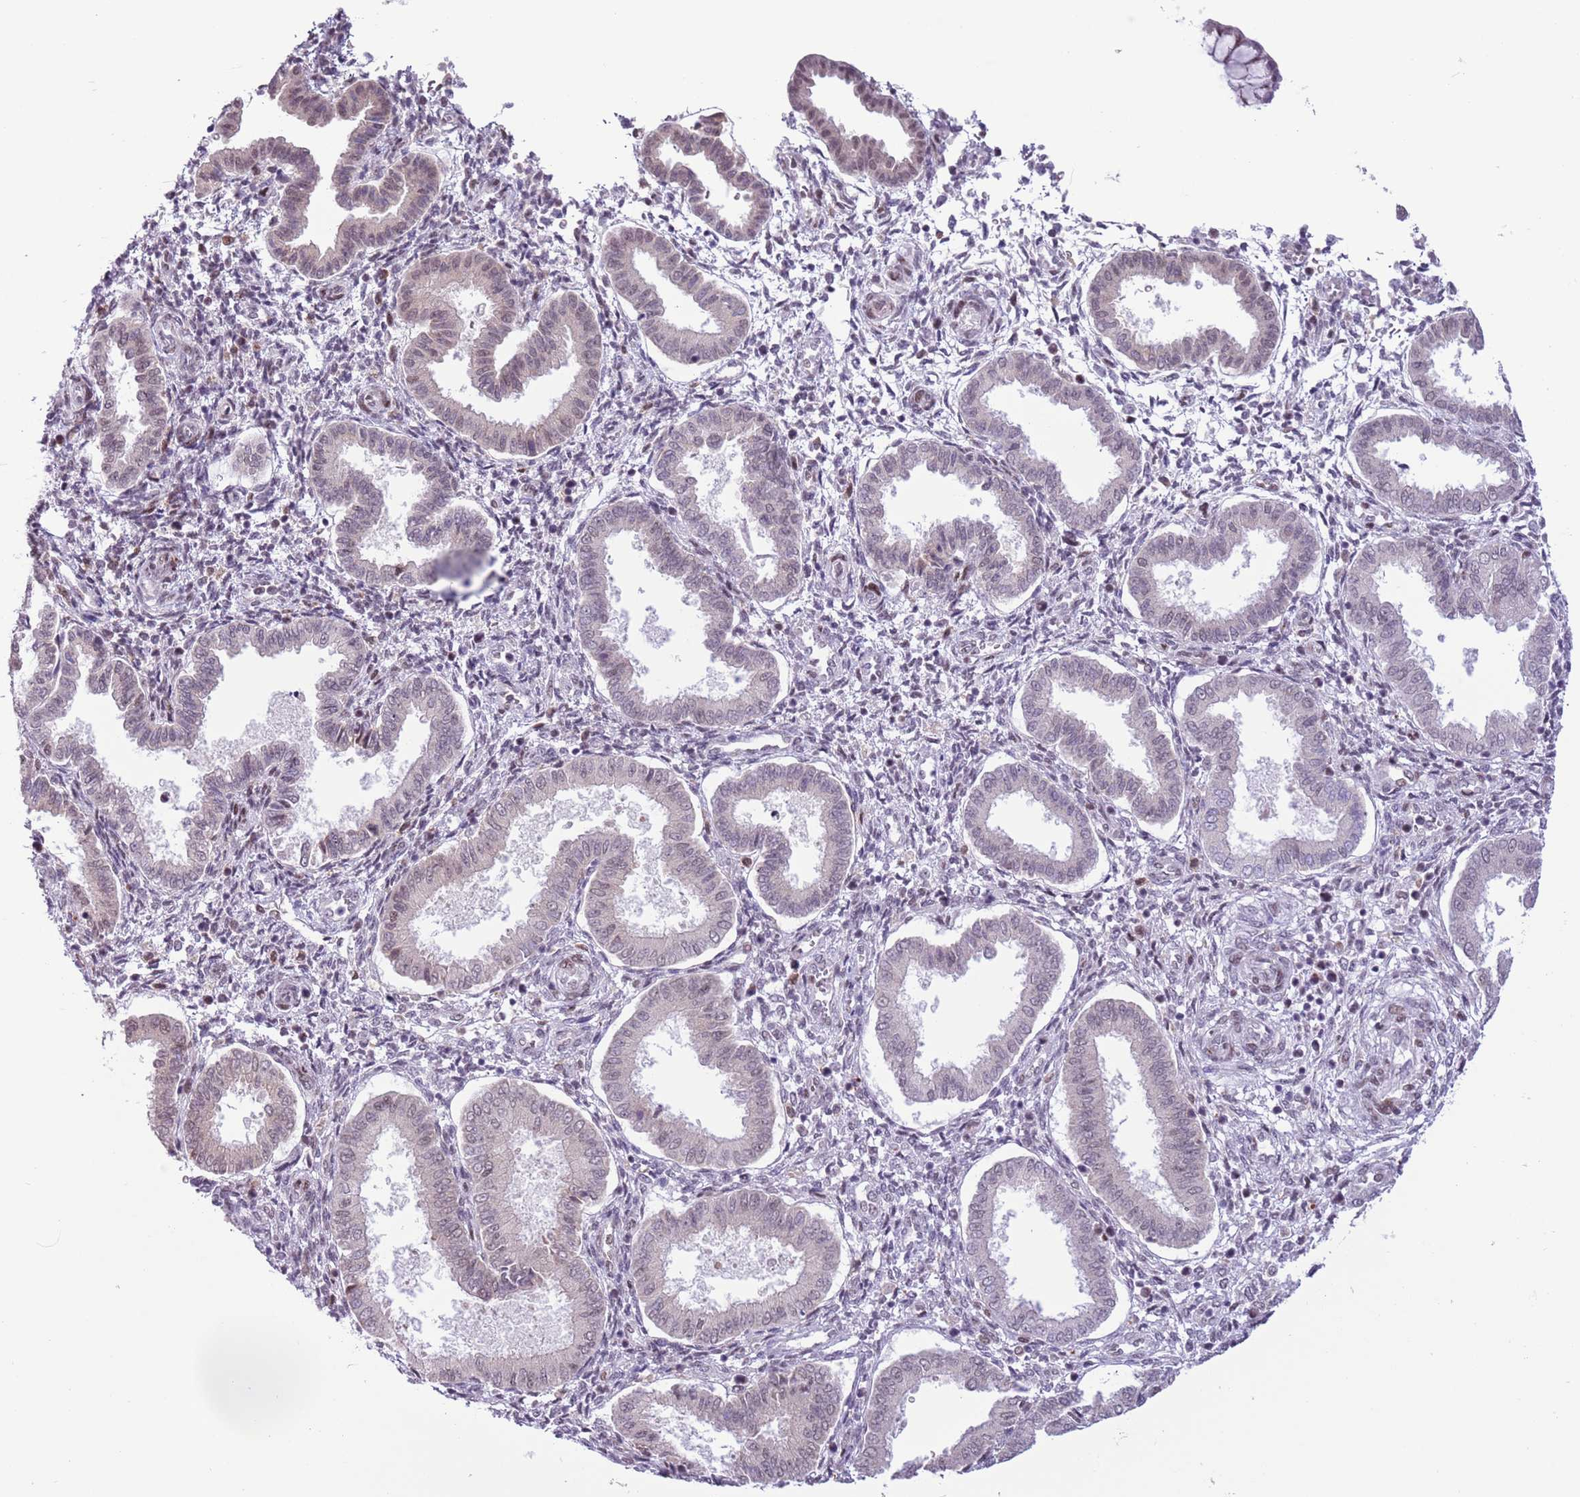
{"staining": {"intensity": "weak", "quantity": "<25%", "location": "nuclear"}, "tissue": "endometrium", "cell_type": "Cells in endometrial stroma", "image_type": "normal", "snomed": [{"axis": "morphology", "description": "Normal tissue, NOS"}, {"axis": "topography", "description": "Endometrium"}], "caption": "Immunohistochemistry of normal endometrium displays no expression in cells in endometrial stroma. The staining was performed using DAB (3,3'-diaminobenzidine) to visualize the protein expression in brown, while the nuclei were stained in blue with hematoxylin (Magnification: 20x).", "gene": "ZNF576", "patient": {"sex": "female", "age": 24}}